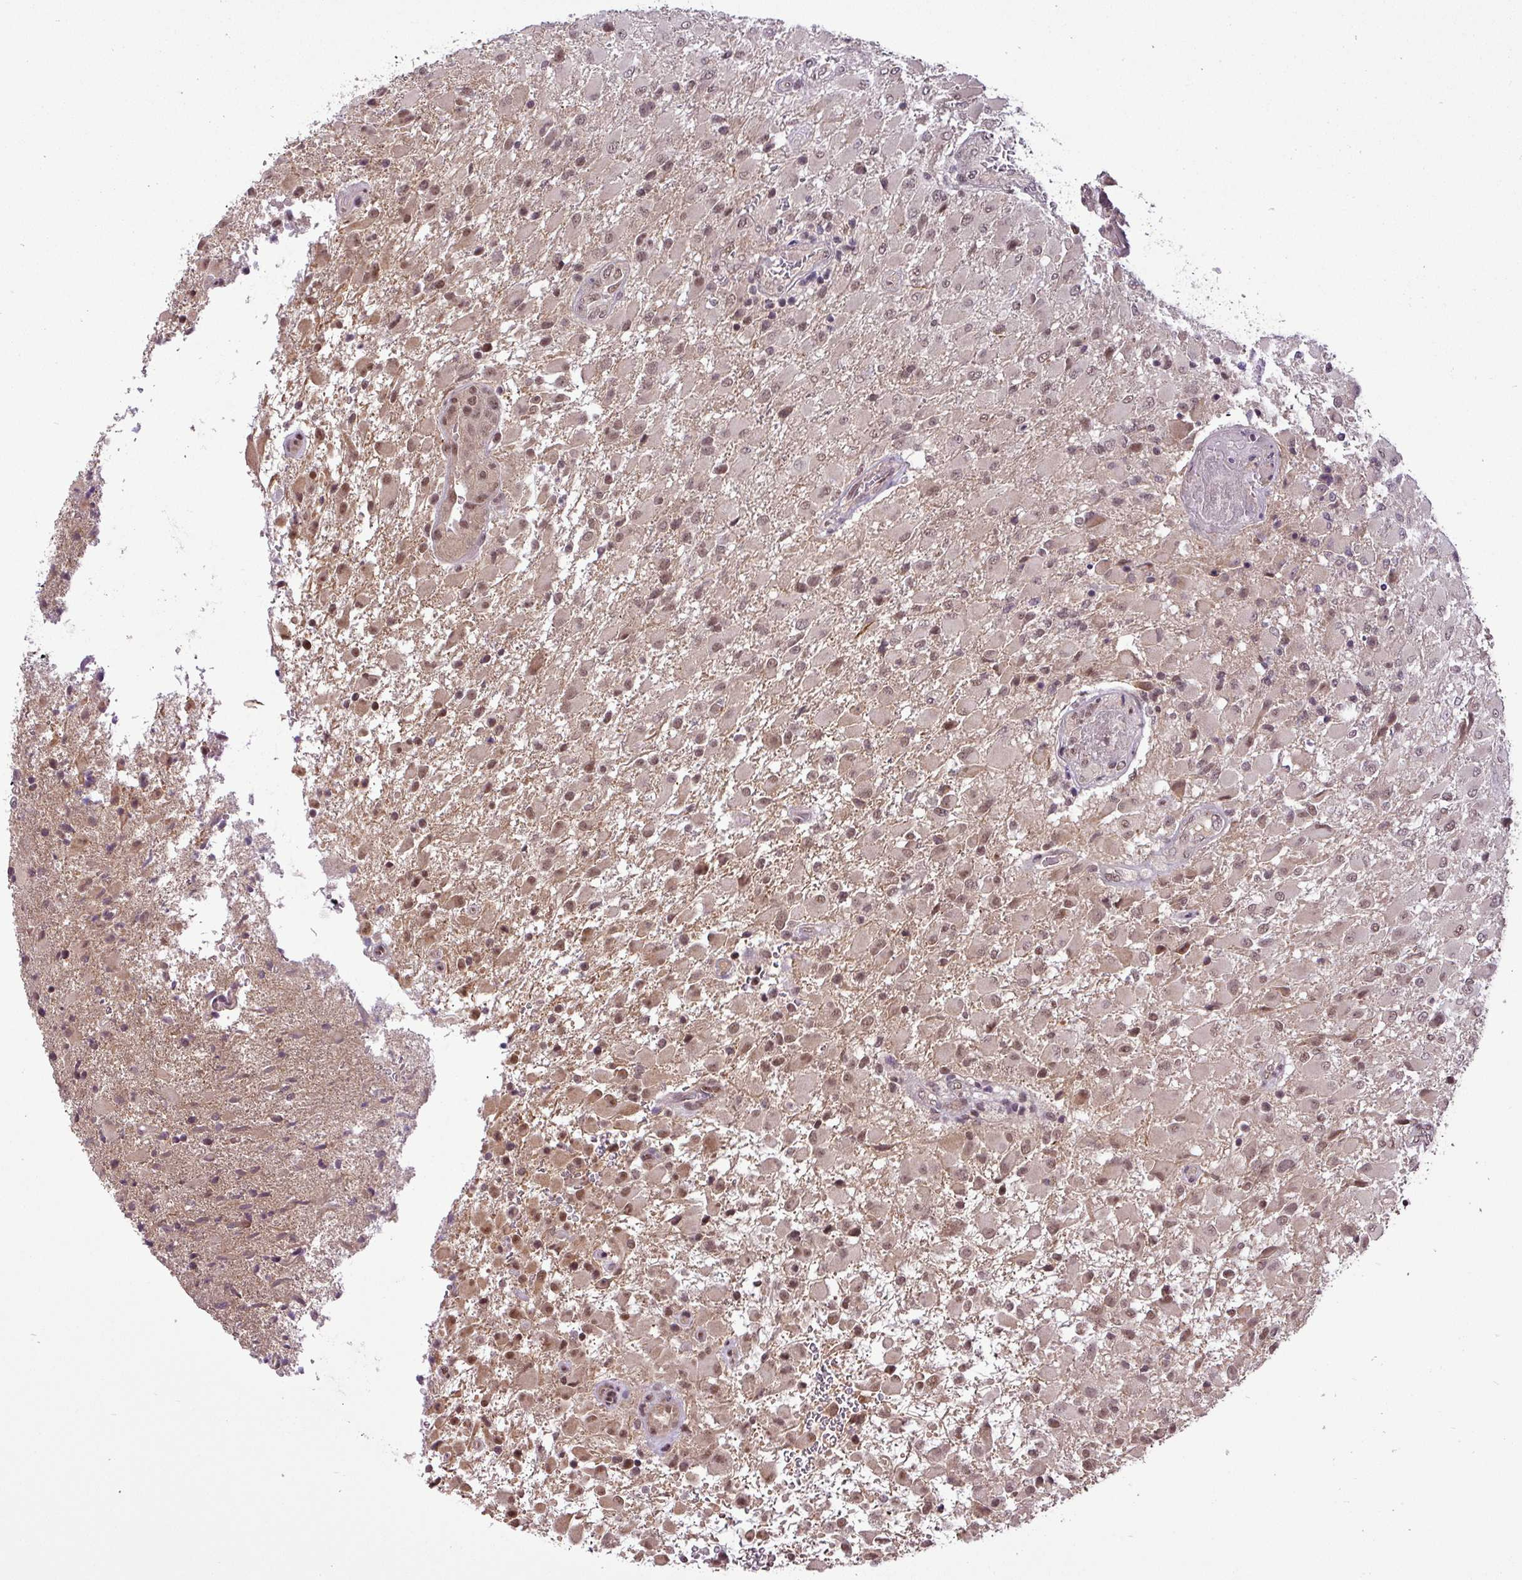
{"staining": {"intensity": "moderate", "quantity": ">75%", "location": "nuclear"}, "tissue": "glioma", "cell_type": "Tumor cells", "image_type": "cancer", "snomed": [{"axis": "morphology", "description": "Glioma, malignant, Low grade"}, {"axis": "topography", "description": "Brain"}], "caption": "IHC micrograph of malignant glioma (low-grade) stained for a protein (brown), which displays medium levels of moderate nuclear expression in about >75% of tumor cells.", "gene": "MFHAS1", "patient": {"sex": "male", "age": 65}}